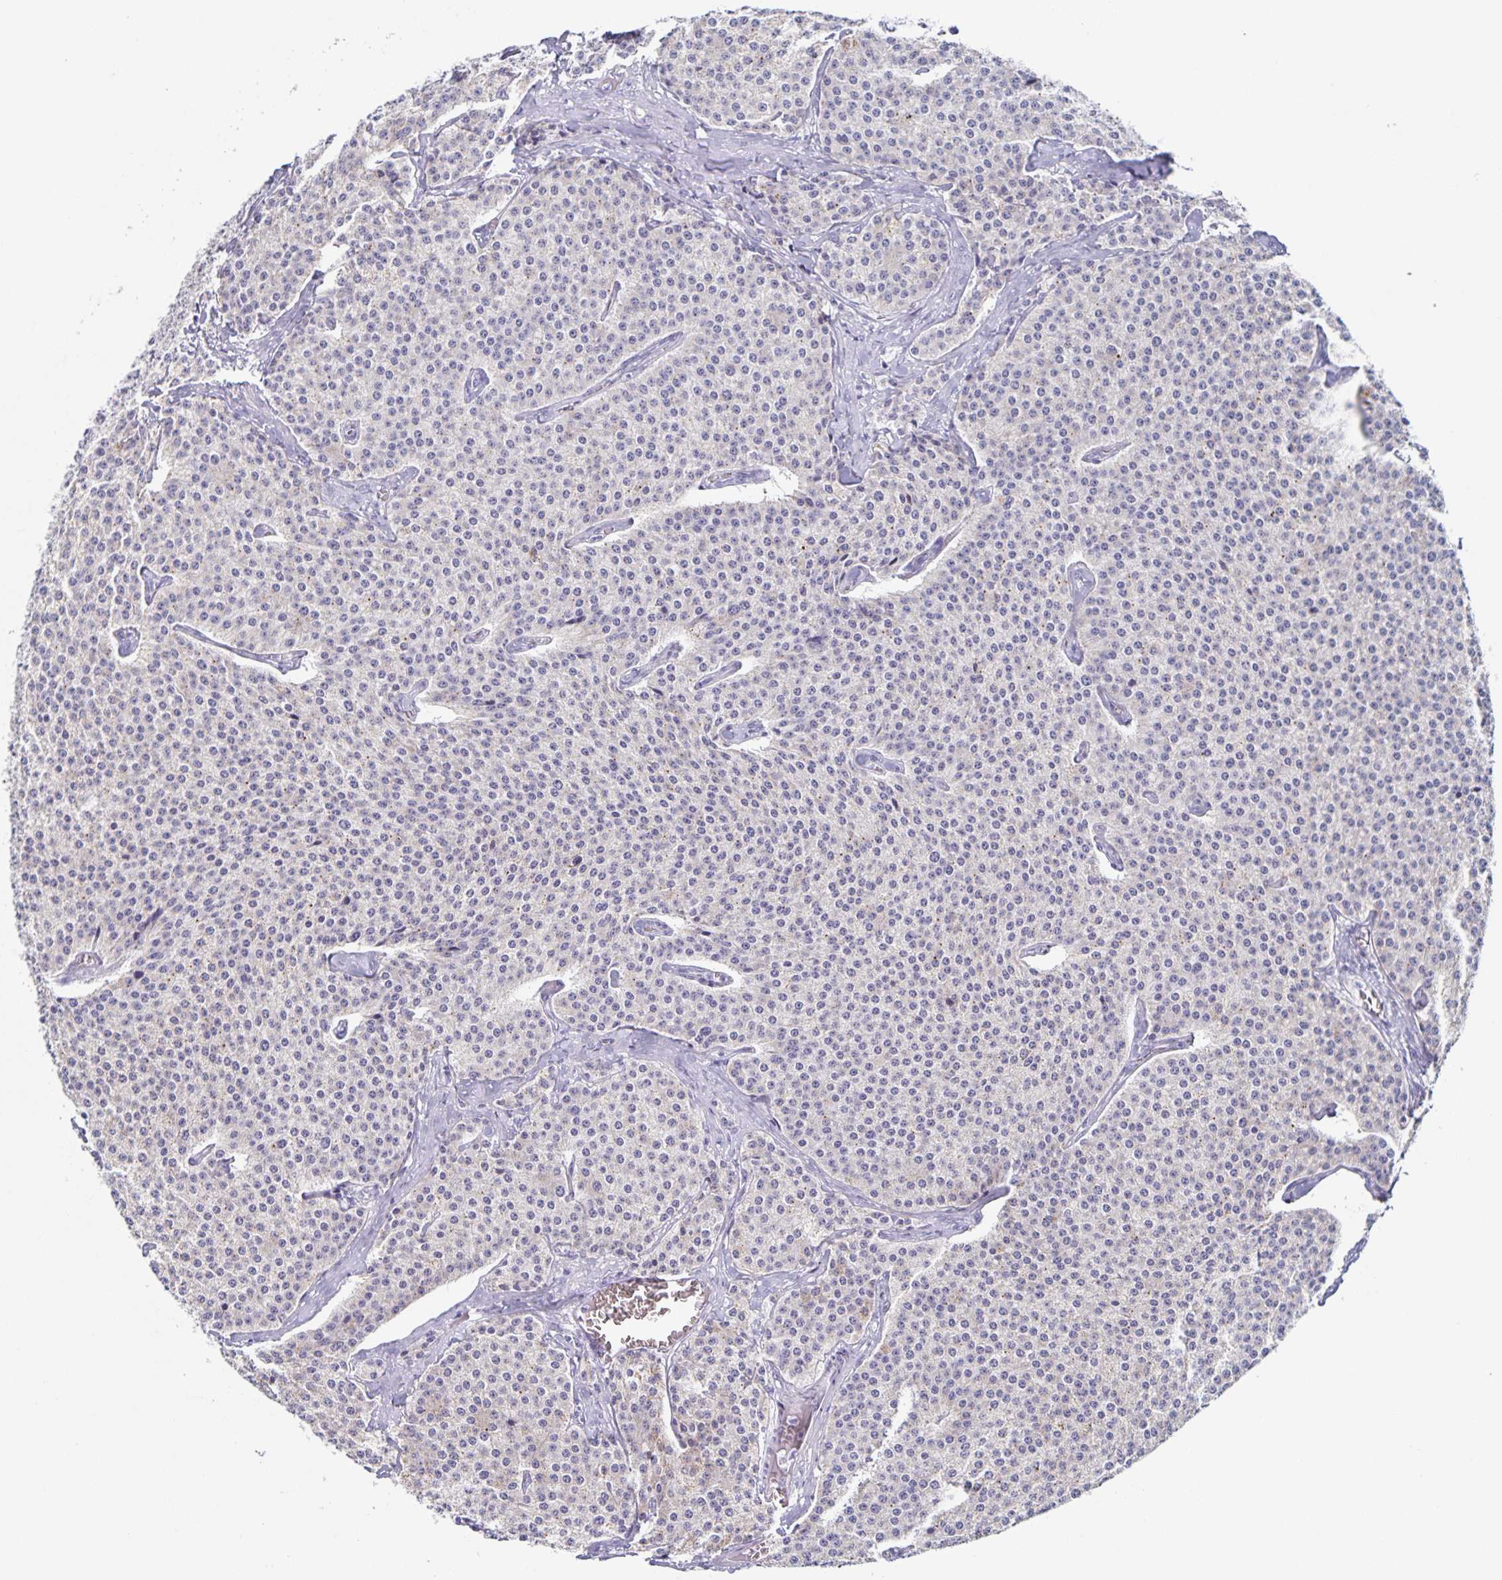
{"staining": {"intensity": "negative", "quantity": "none", "location": "none"}, "tissue": "carcinoid", "cell_type": "Tumor cells", "image_type": "cancer", "snomed": [{"axis": "morphology", "description": "Carcinoid, malignant, NOS"}, {"axis": "topography", "description": "Small intestine"}], "caption": "There is no significant positivity in tumor cells of carcinoid.", "gene": "RPL36A", "patient": {"sex": "female", "age": 64}}